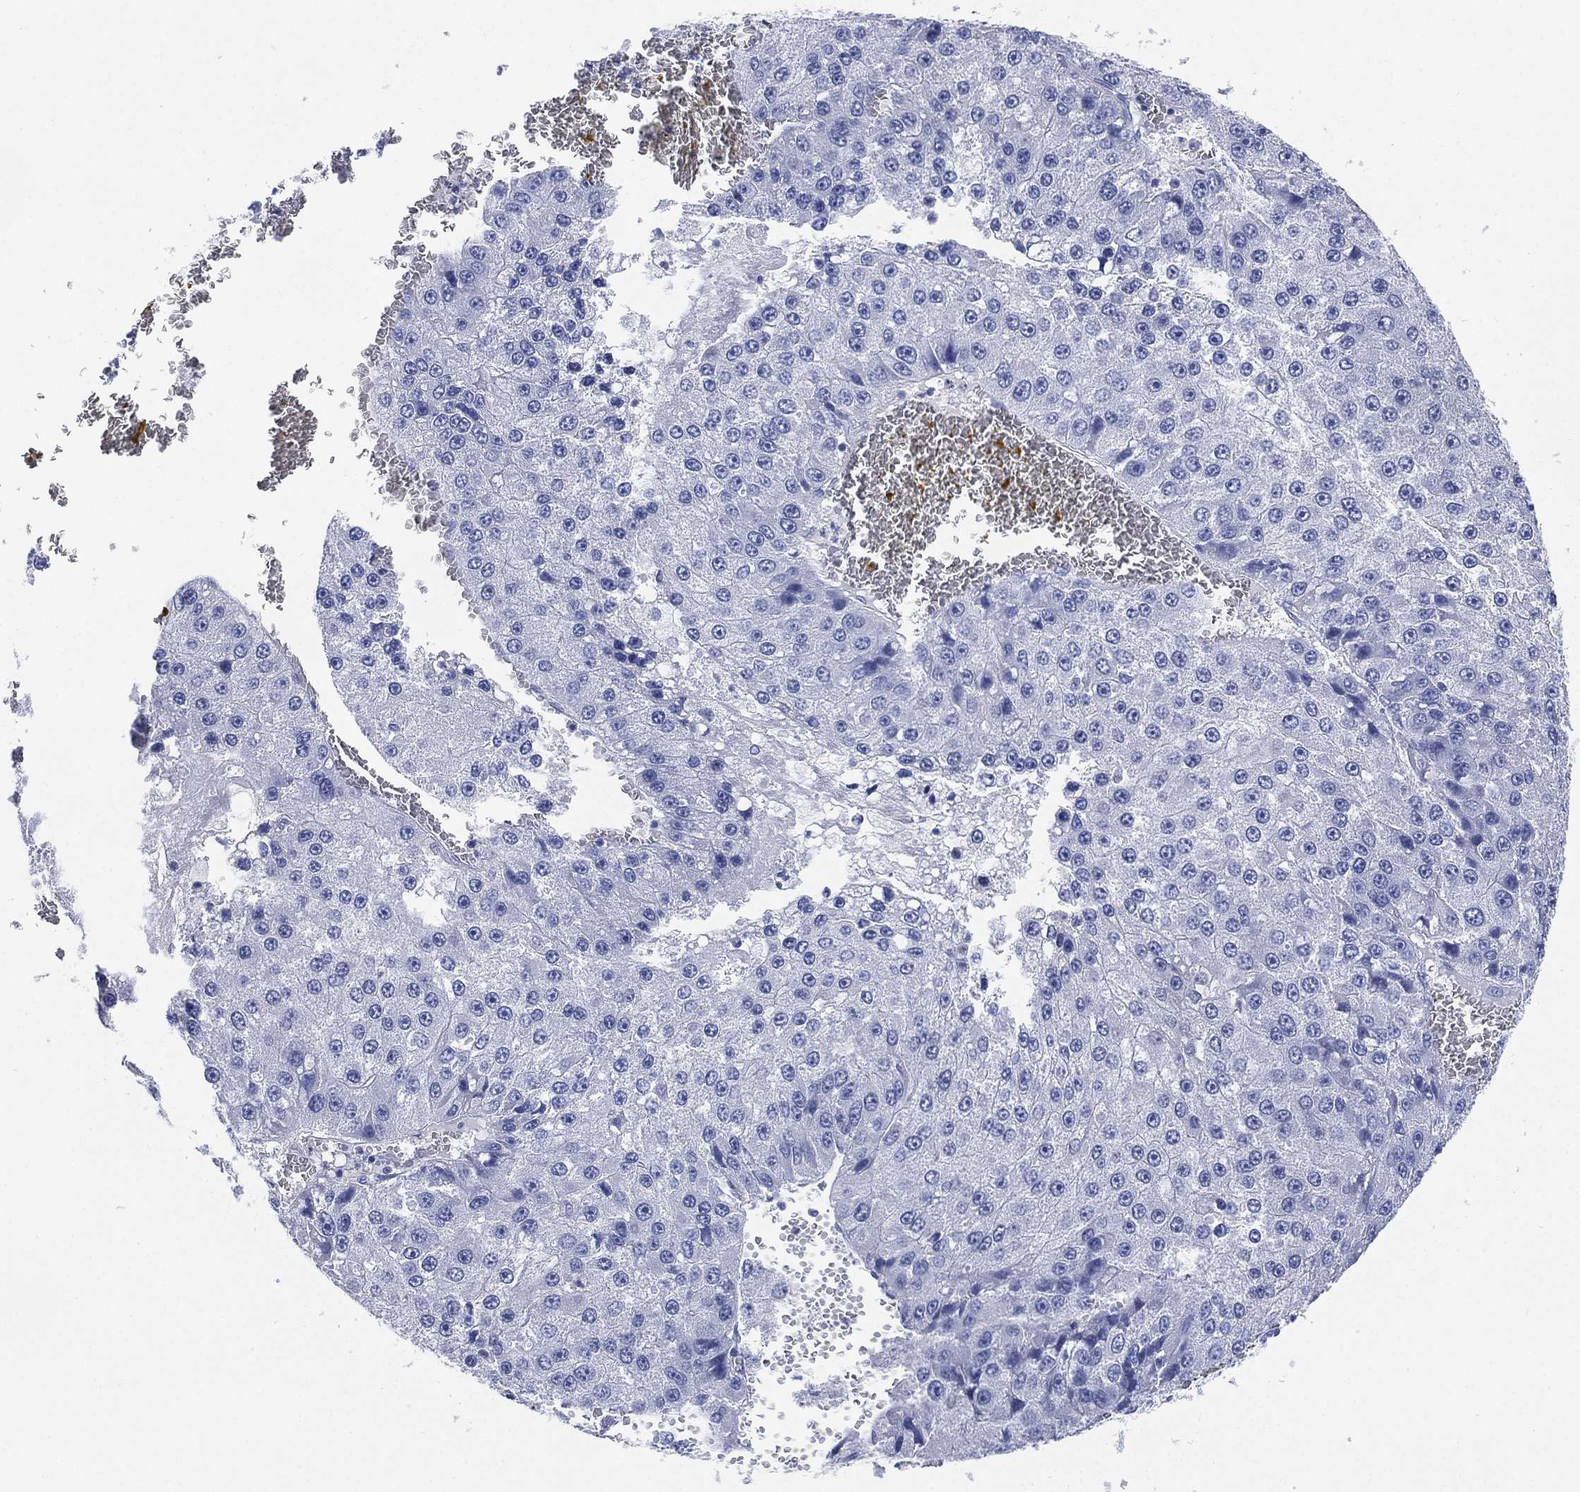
{"staining": {"intensity": "negative", "quantity": "none", "location": "none"}, "tissue": "liver cancer", "cell_type": "Tumor cells", "image_type": "cancer", "snomed": [{"axis": "morphology", "description": "Carcinoma, Hepatocellular, NOS"}, {"axis": "topography", "description": "Liver"}], "caption": "Protein analysis of liver hepatocellular carcinoma shows no significant staining in tumor cells. (DAB IHC visualized using brightfield microscopy, high magnification).", "gene": "IYD", "patient": {"sex": "female", "age": 73}}